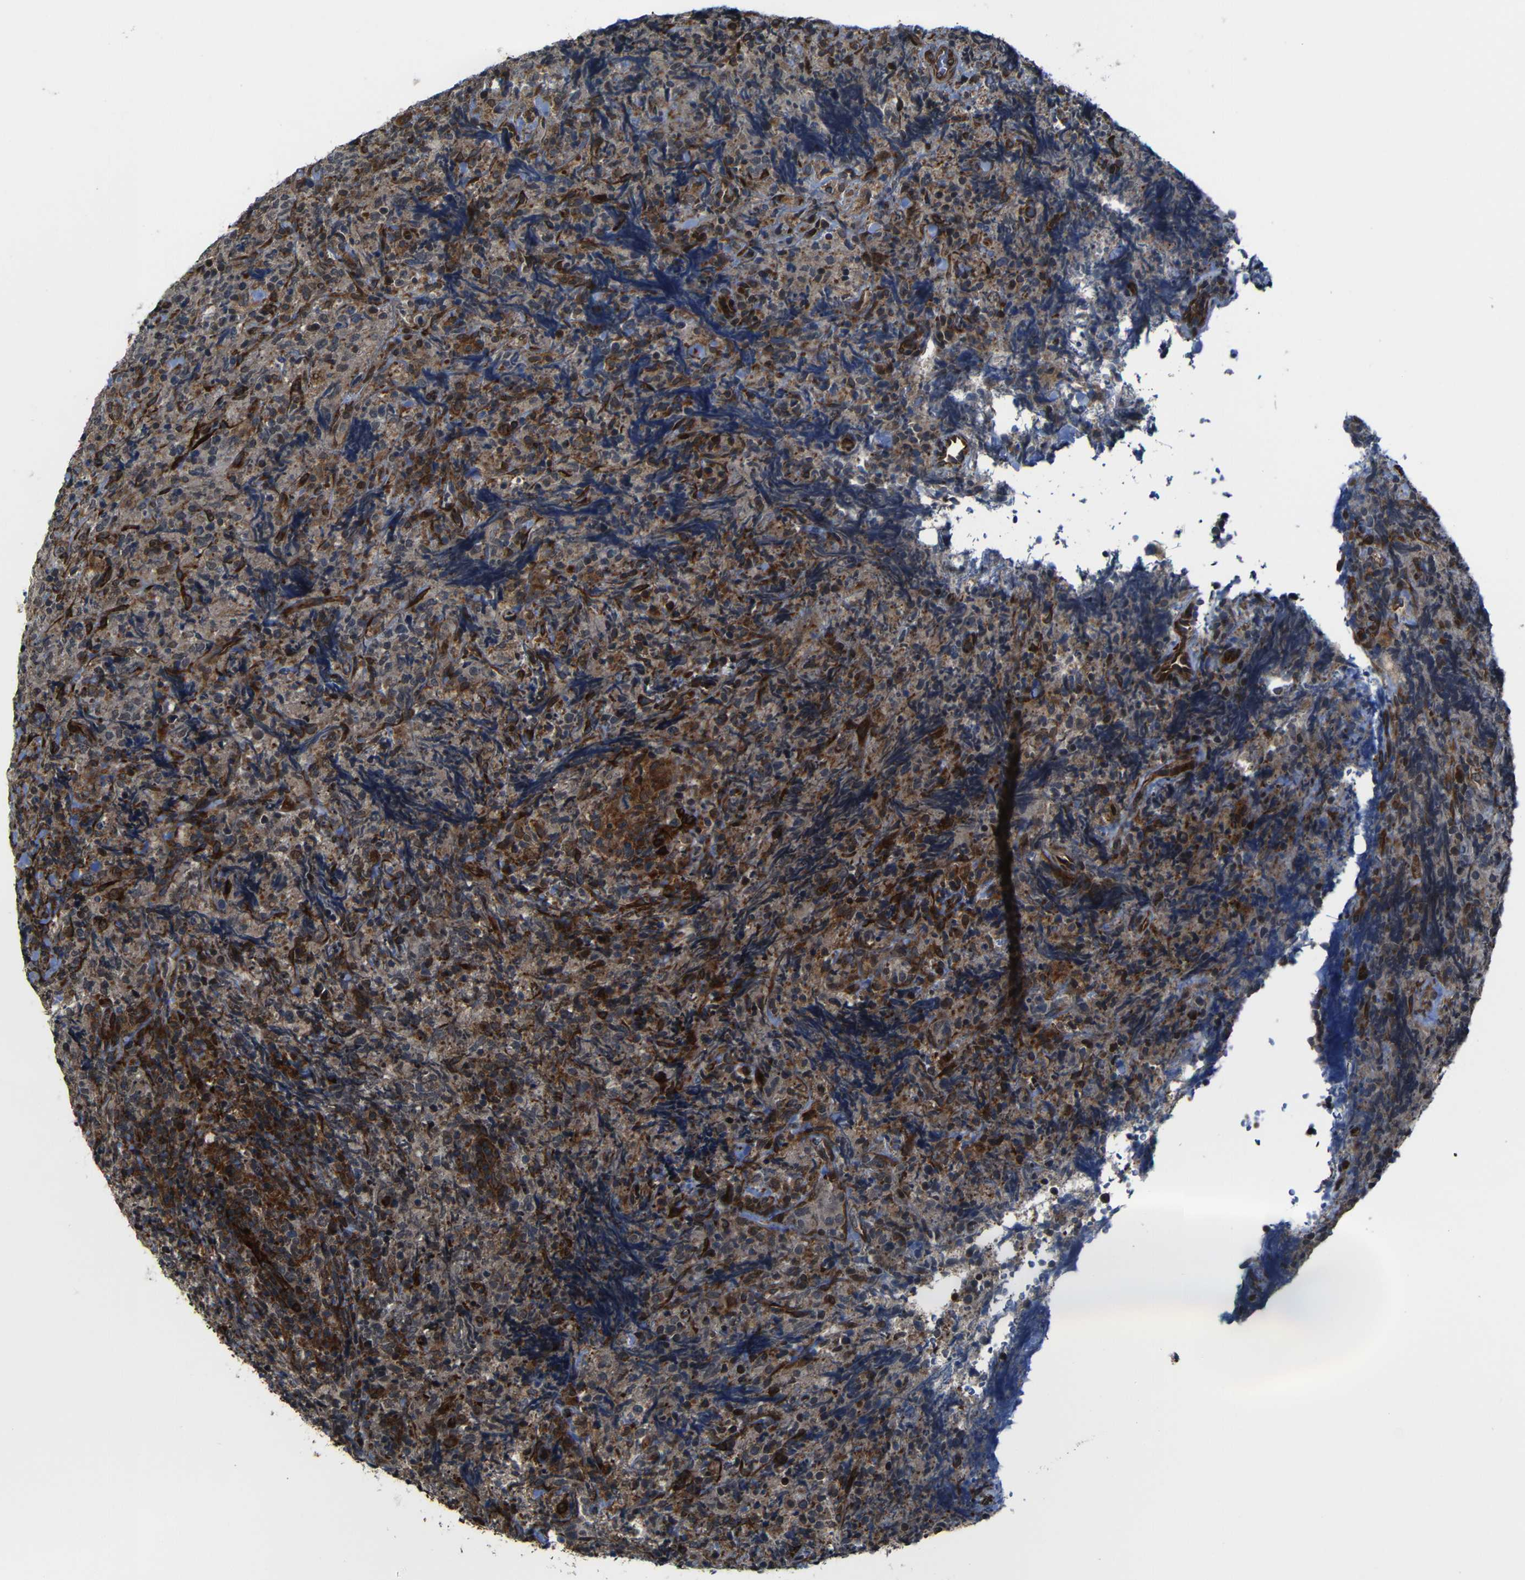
{"staining": {"intensity": "moderate", "quantity": ">75%", "location": "cytoplasmic/membranous"}, "tissue": "lymphoma", "cell_type": "Tumor cells", "image_type": "cancer", "snomed": [{"axis": "morphology", "description": "Malignant lymphoma, non-Hodgkin's type, High grade"}, {"axis": "topography", "description": "Tonsil"}], "caption": "Immunohistochemical staining of human high-grade malignant lymphoma, non-Hodgkin's type shows moderate cytoplasmic/membranous protein expression in about >75% of tumor cells.", "gene": "KIAA0513", "patient": {"sex": "female", "age": 36}}